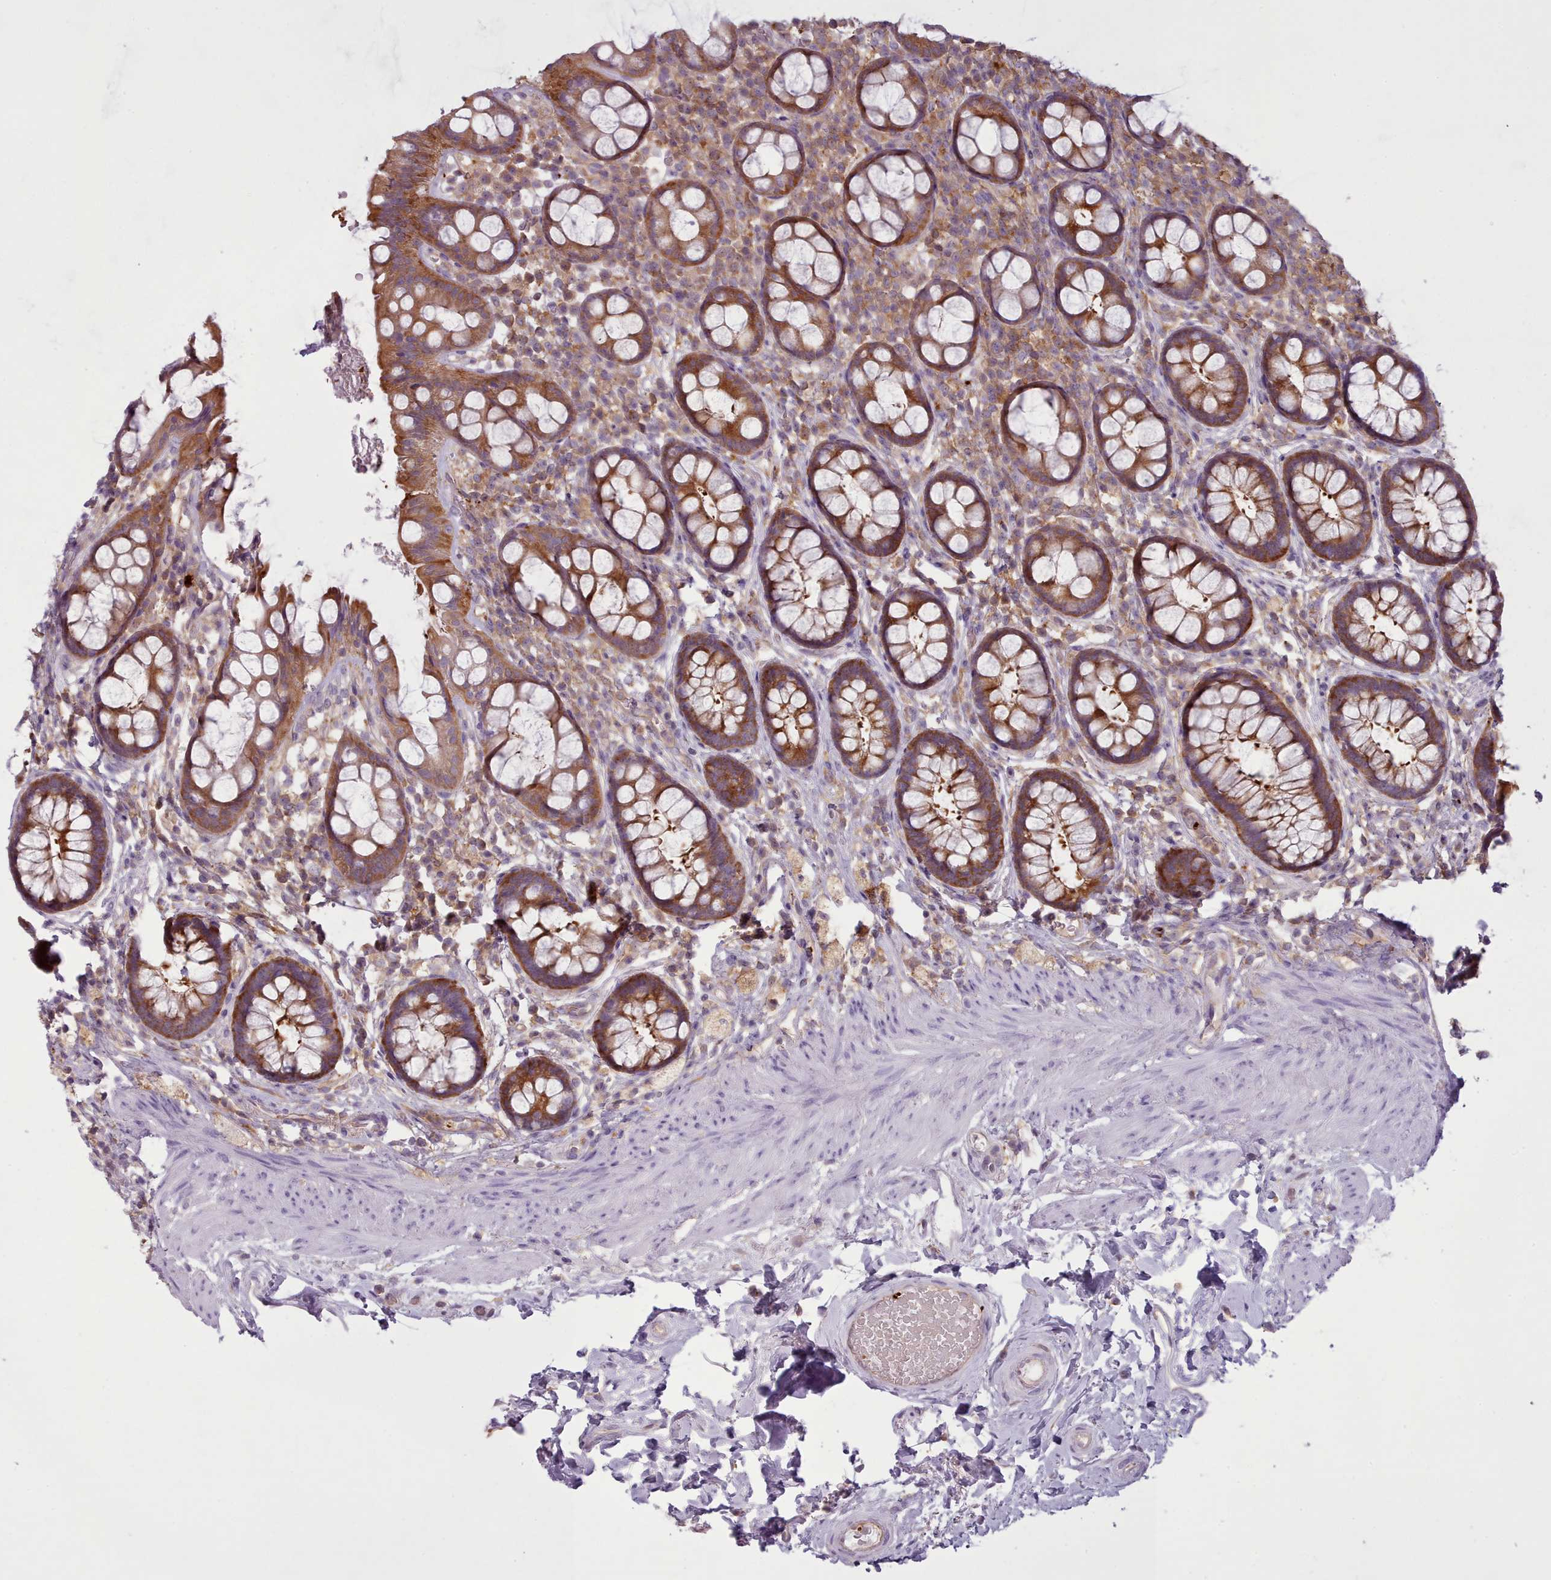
{"staining": {"intensity": "moderate", "quantity": ">75%", "location": "cytoplasmic/membranous"}, "tissue": "rectum", "cell_type": "Glandular cells", "image_type": "normal", "snomed": [{"axis": "morphology", "description": "Normal tissue, NOS"}, {"axis": "topography", "description": "Rectum"}, {"axis": "topography", "description": "Peripheral nerve tissue"}], "caption": "Rectum stained with DAB immunohistochemistry (IHC) demonstrates medium levels of moderate cytoplasmic/membranous staining in approximately >75% of glandular cells.", "gene": "NDST2", "patient": {"sex": "female", "age": 69}}